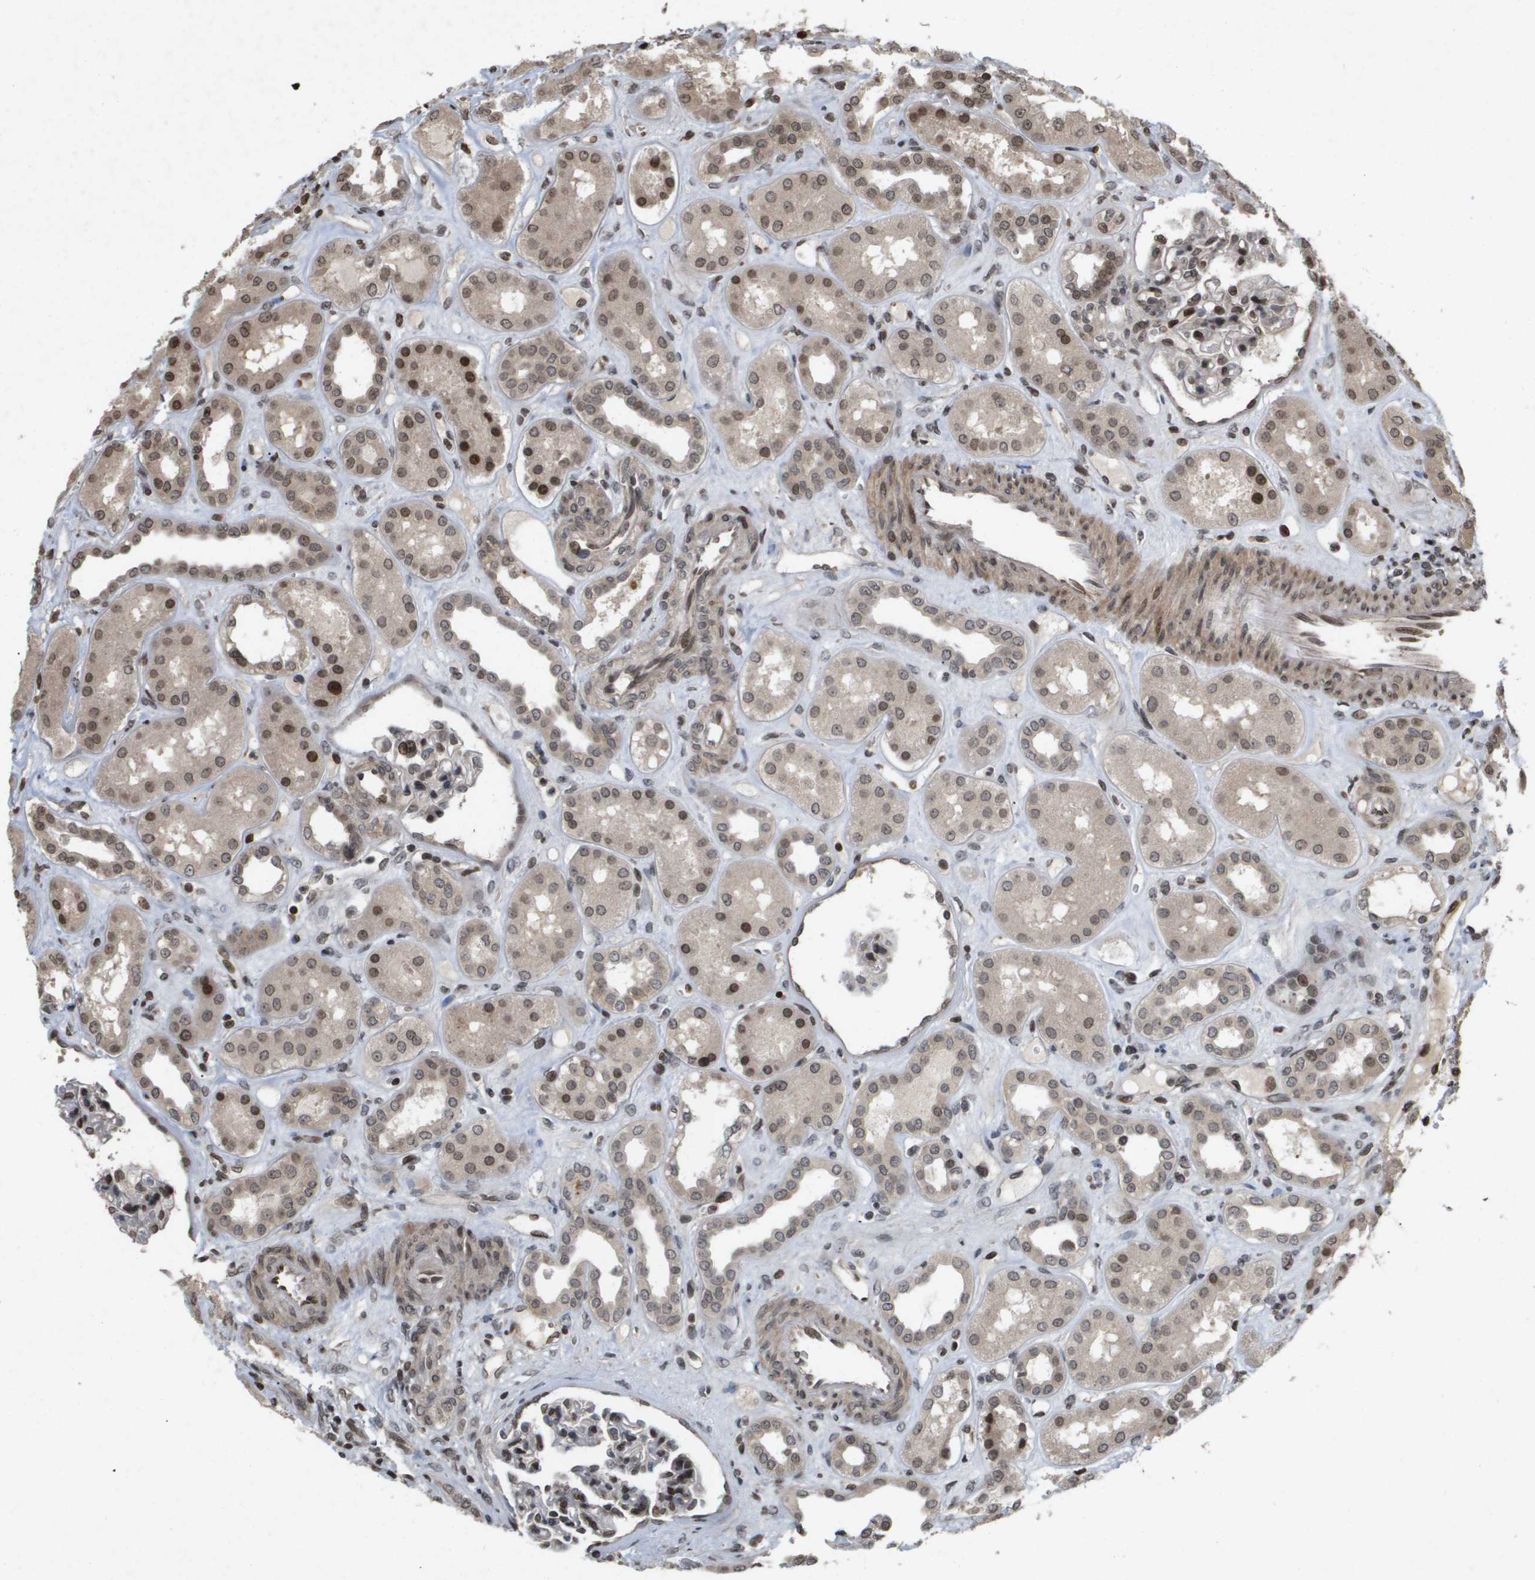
{"staining": {"intensity": "moderate", "quantity": "25%-75%", "location": "nuclear"}, "tissue": "kidney", "cell_type": "Cells in glomeruli", "image_type": "normal", "snomed": [{"axis": "morphology", "description": "Normal tissue, NOS"}, {"axis": "topography", "description": "Kidney"}], "caption": "Brown immunohistochemical staining in benign kidney shows moderate nuclear expression in about 25%-75% of cells in glomeruli. (brown staining indicates protein expression, while blue staining denotes nuclei).", "gene": "HSPA6", "patient": {"sex": "male", "age": 59}}